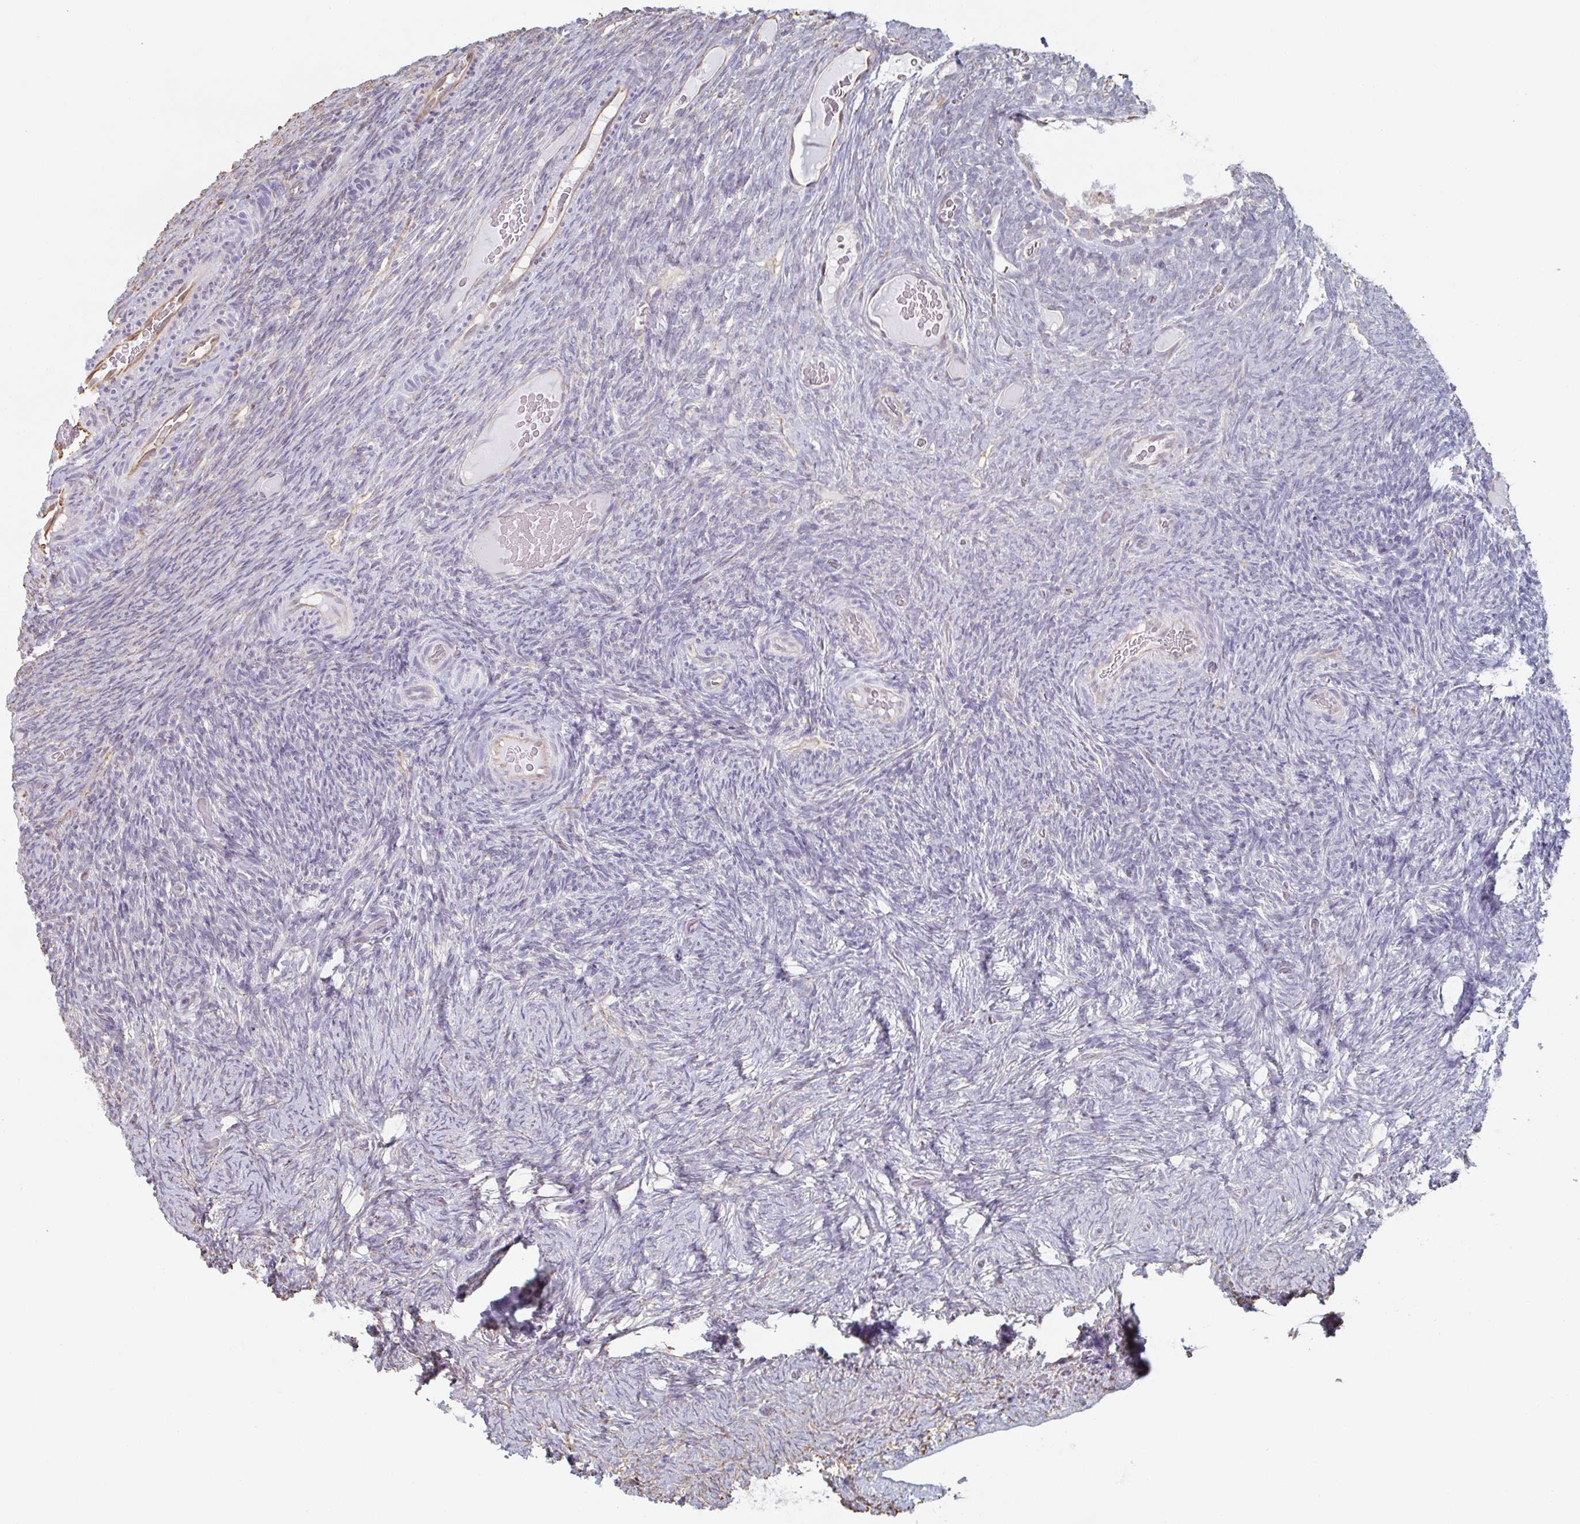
{"staining": {"intensity": "negative", "quantity": "none", "location": "none"}, "tissue": "ovary", "cell_type": "Ovarian stroma cells", "image_type": "normal", "snomed": [{"axis": "morphology", "description": "Normal tissue, NOS"}, {"axis": "topography", "description": "Ovary"}], "caption": "Immunohistochemistry image of benign ovary: human ovary stained with DAB (3,3'-diaminobenzidine) shows no significant protein staining in ovarian stroma cells. The staining is performed using DAB brown chromogen with nuclei counter-stained in using hematoxylin.", "gene": "RAB5IF", "patient": {"sex": "female", "age": 34}}